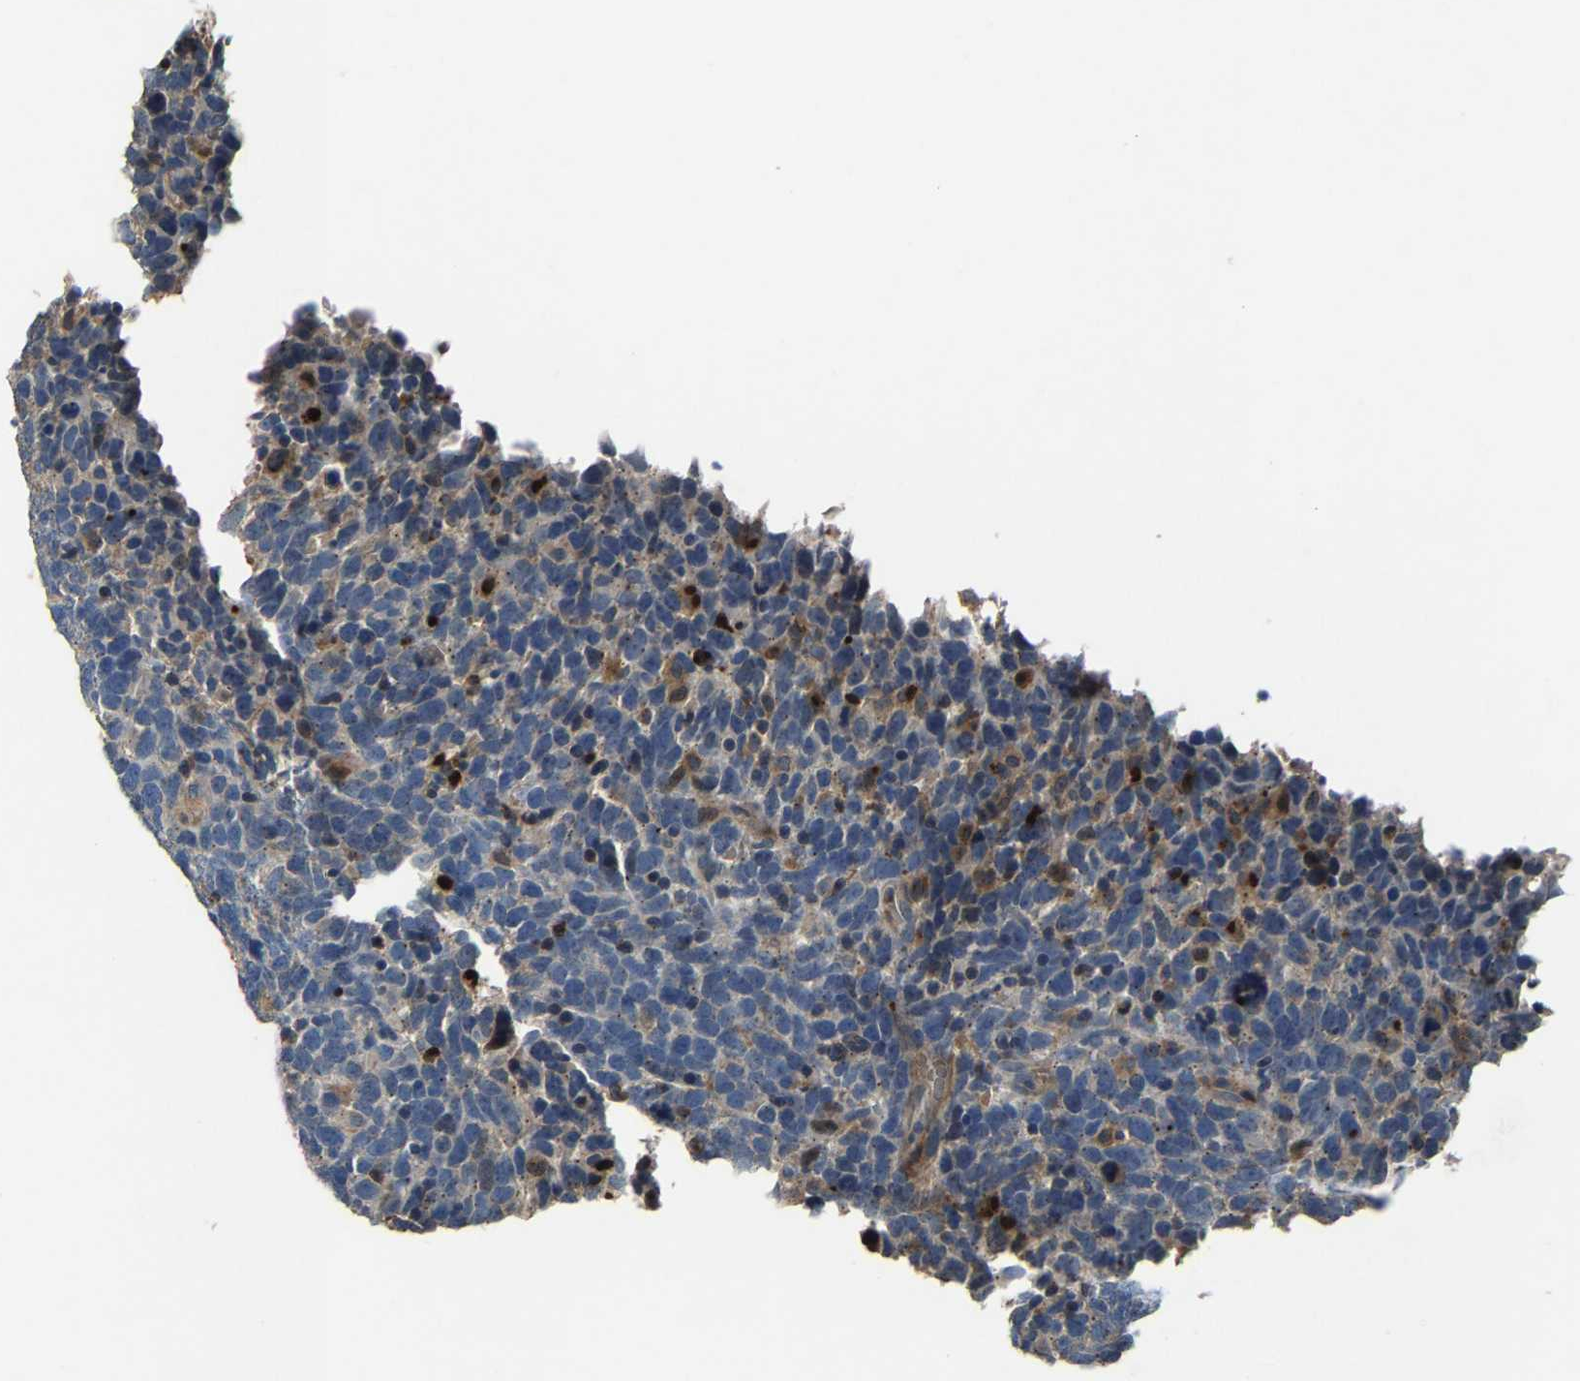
{"staining": {"intensity": "negative", "quantity": "none", "location": "none"}, "tissue": "urothelial cancer", "cell_type": "Tumor cells", "image_type": "cancer", "snomed": [{"axis": "morphology", "description": "Urothelial carcinoma, High grade"}, {"axis": "topography", "description": "Urinary bladder"}], "caption": "Photomicrograph shows no protein staining in tumor cells of urothelial cancer tissue.", "gene": "PCNX2", "patient": {"sex": "female", "age": 82}}